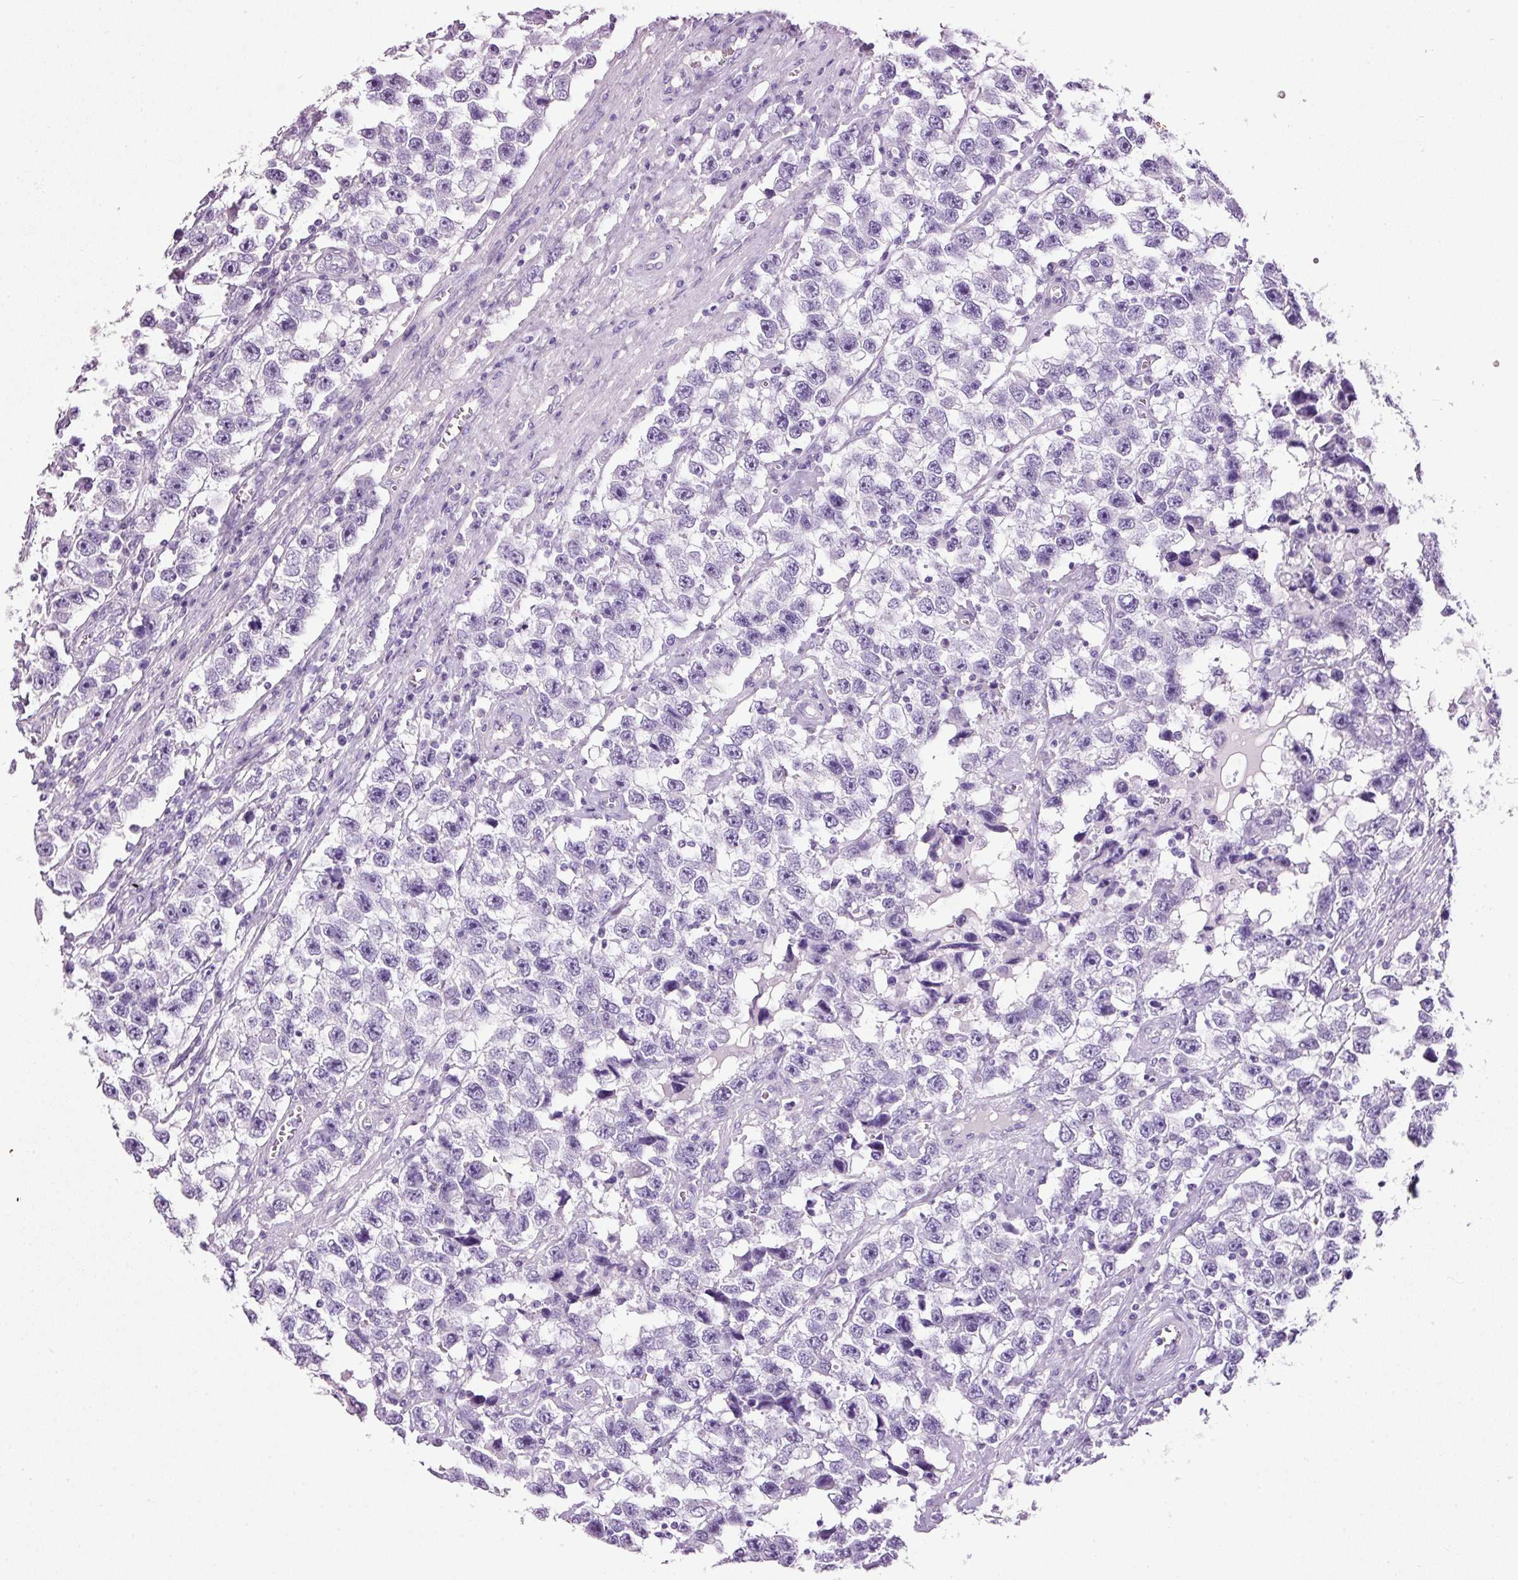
{"staining": {"intensity": "negative", "quantity": "none", "location": "none"}, "tissue": "testis cancer", "cell_type": "Tumor cells", "image_type": "cancer", "snomed": [{"axis": "morphology", "description": "Seminoma, NOS"}, {"axis": "topography", "description": "Testis"}], "caption": "The photomicrograph displays no significant staining in tumor cells of testis cancer.", "gene": "BSND", "patient": {"sex": "male", "age": 33}}